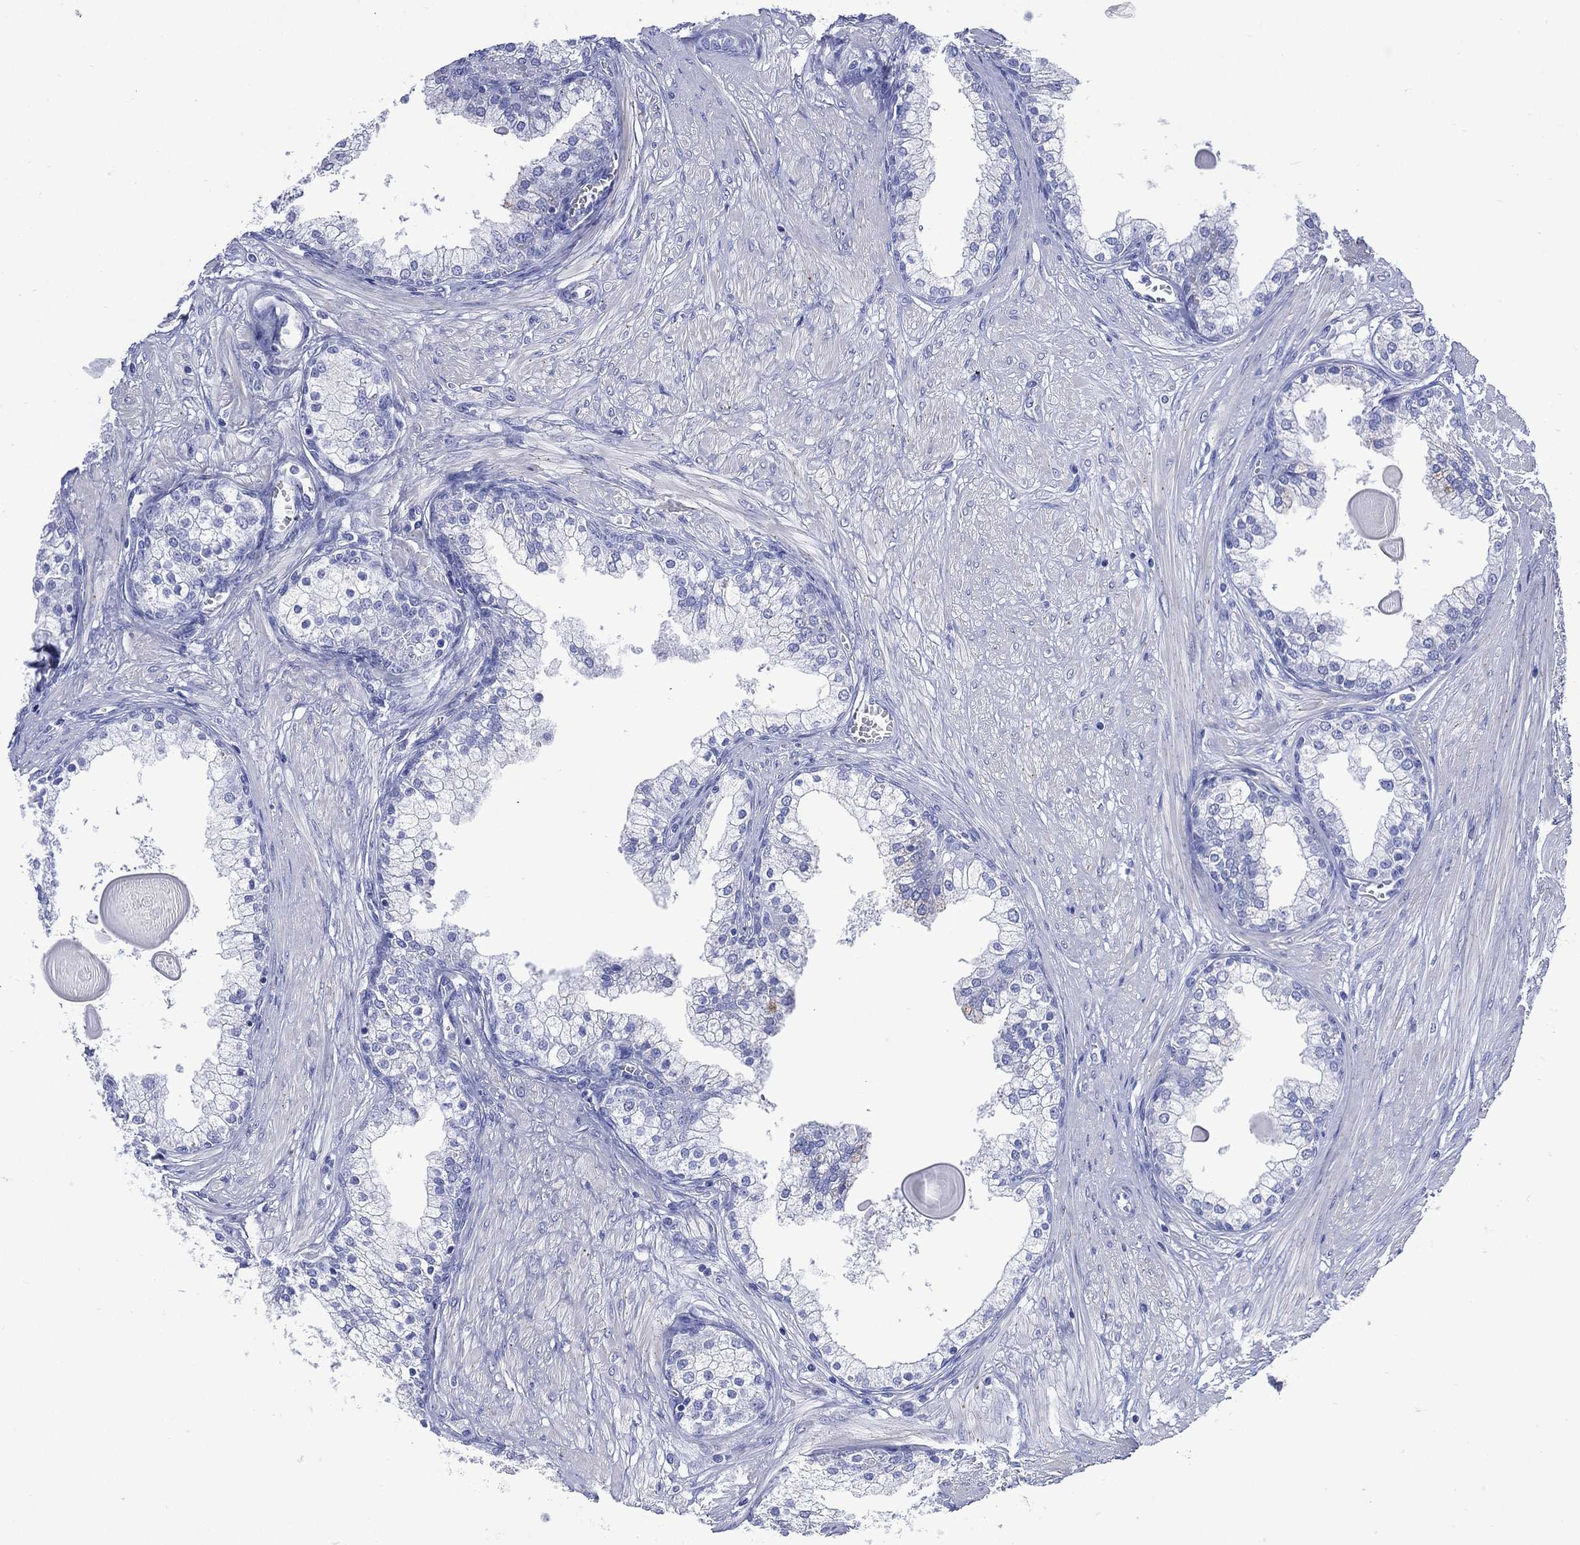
{"staining": {"intensity": "negative", "quantity": "none", "location": "none"}, "tissue": "prostate cancer", "cell_type": "Tumor cells", "image_type": "cancer", "snomed": [{"axis": "morphology", "description": "Adenocarcinoma, NOS"}, {"axis": "topography", "description": "Prostate"}], "caption": "This is a histopathology image of IHC staining of prostate adenocarcinoma, which shows no positivity in tumor cells.", "gene": "SHCBP1L", "patient": {"sex": "male", "age": 67}}